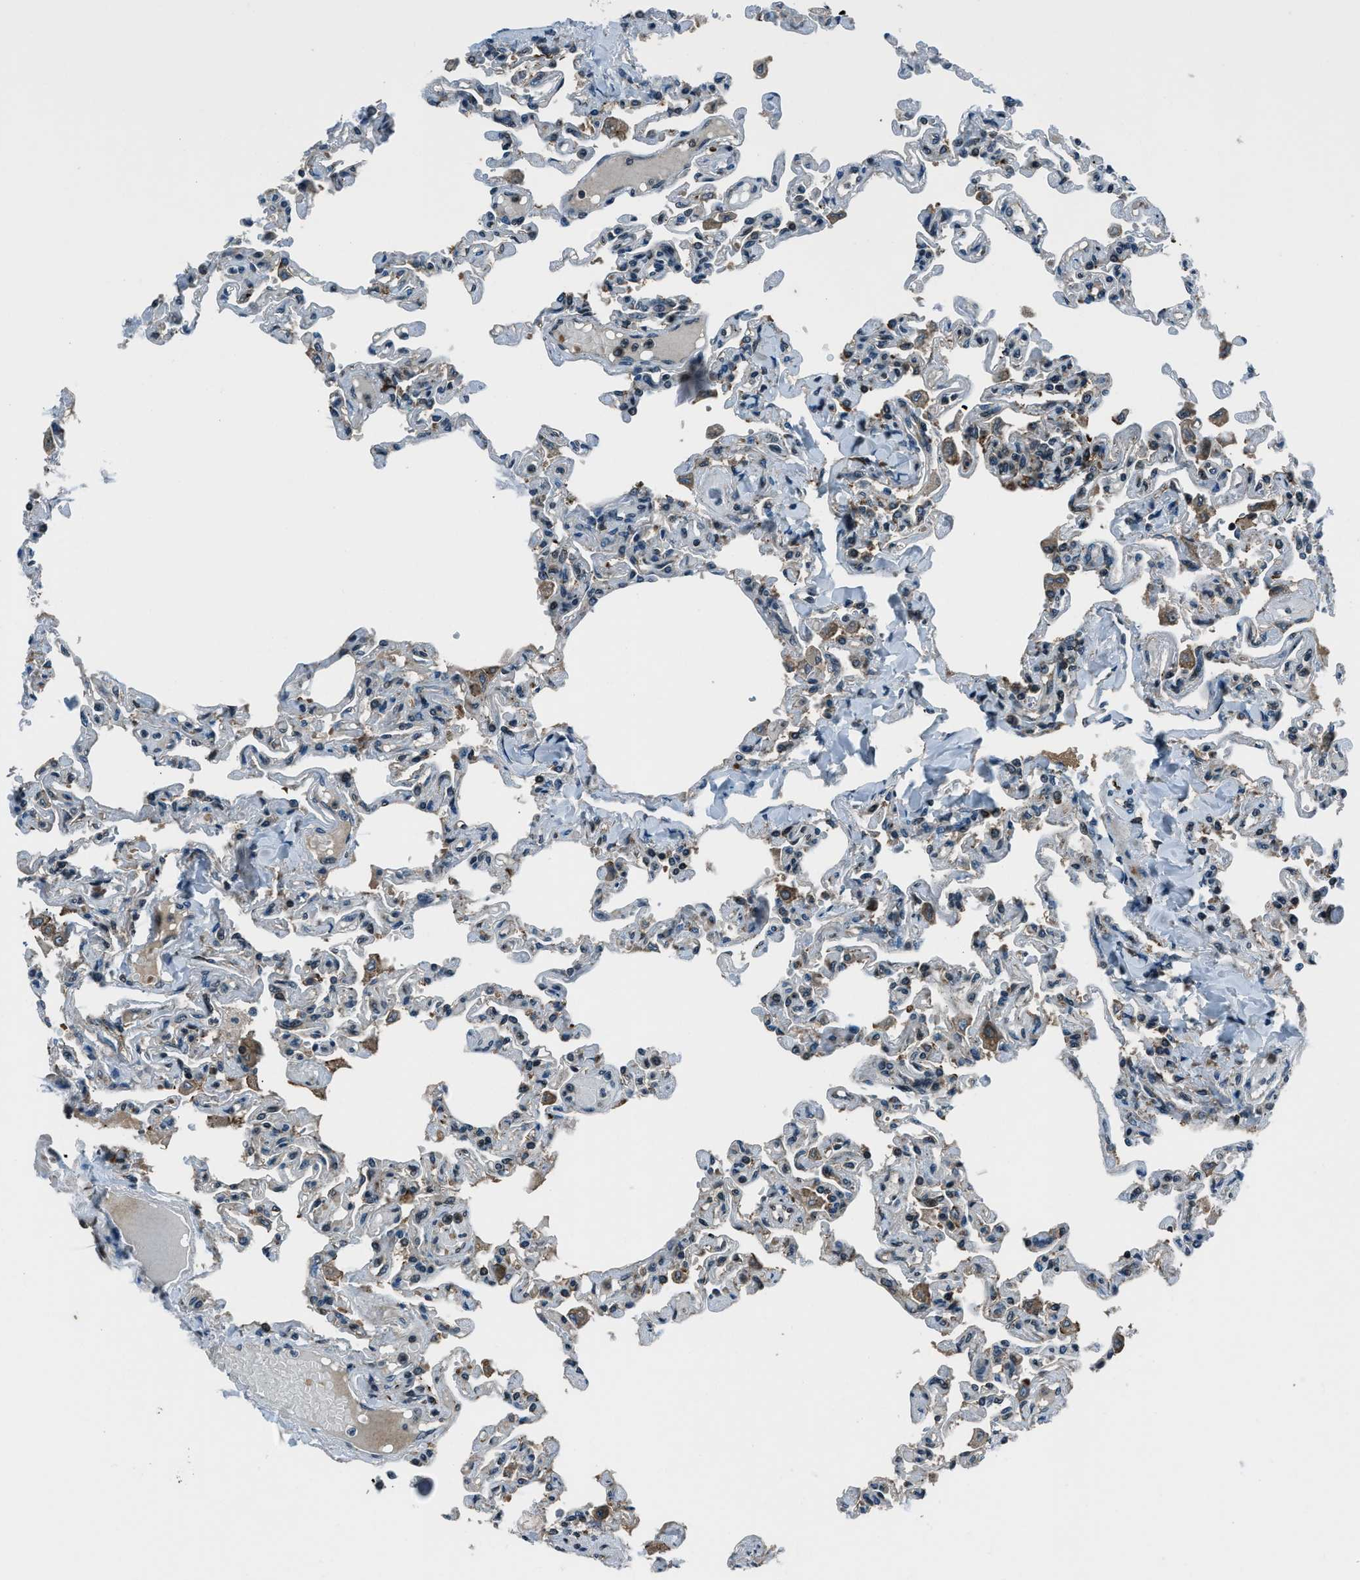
{"staining": {"intensity": "weak", "quantity": "<25%", "location": "cytoplasmic/membranous"}, "tissue": "lung", "cell_type": "Alveolar cells", "image_type": "normal", "snomed": [{"axis": "morphology", "description": "Normal tissue, NOS"}, {"axis": "topography", "description": "Lung"}], "caption": "An IHC photomicrograph of normal lung is shown. There is no staining in alveolar cells of lung.", "gene": "ACTL9", "patient": {"sex": "male", "age": 21}}